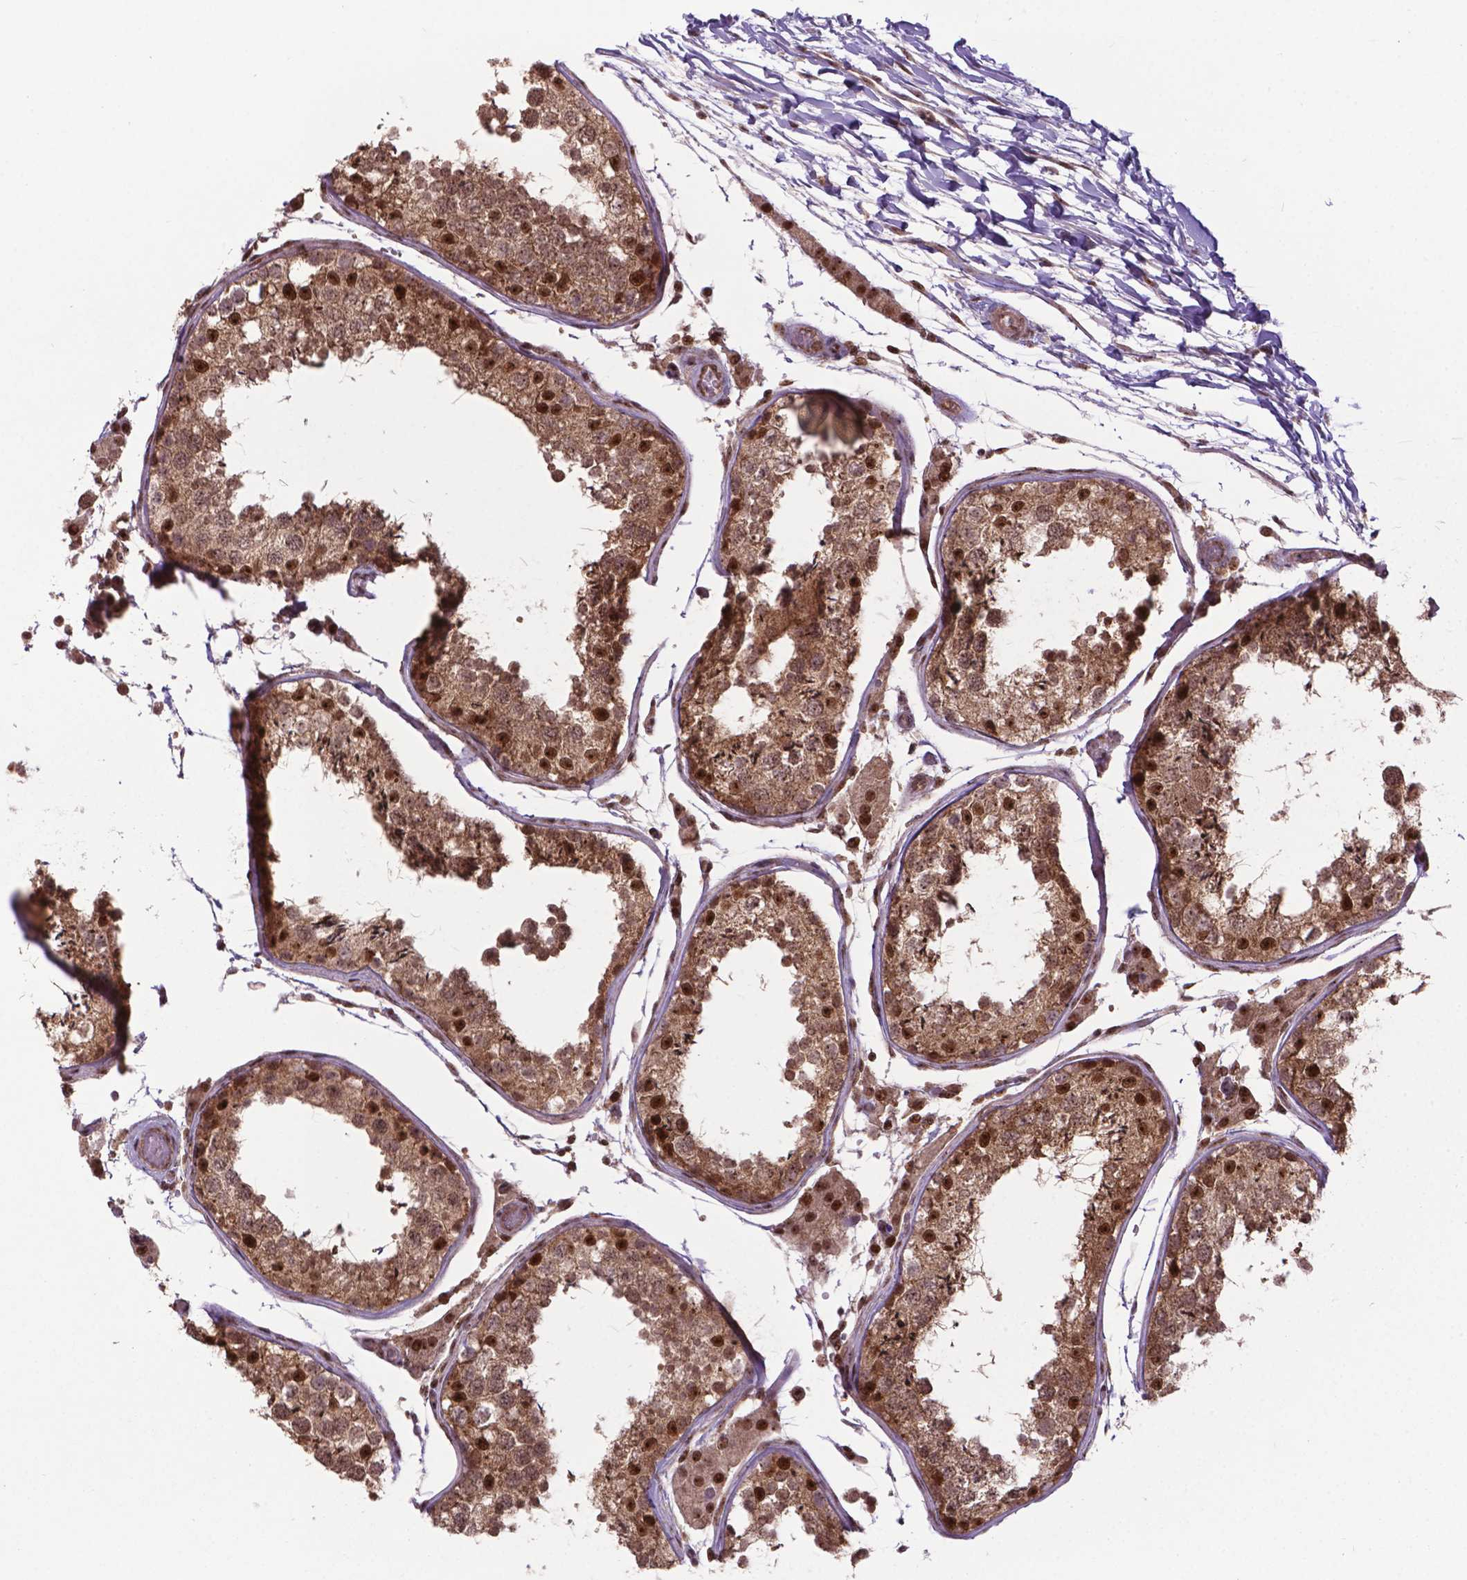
{"staining": {"intensity": "strong", "quantity": "25%-75%", "location": "cytoplasmic/membranous,nuclear"}, "tissue": "testis", "cell_type": "Cells in seminiferous ducts", "image_type": "normal", "snomed": [{"axis": "morphology", "description": "Normal tissue, NOS"}, {"axis": "topography", "description": "Testis"}], "caption": "Protein expression analysis of normal human testis reveals strong cytoplasmic/membranous,nuclear staining in approximately 25%-75% of cells in seminiferous ducts. Immunohistochemistry stains the protein in brown and the nuclei are stained blue.", "gene": "CSNK2A1", "patient": {"sex": "male", "age": 29}}